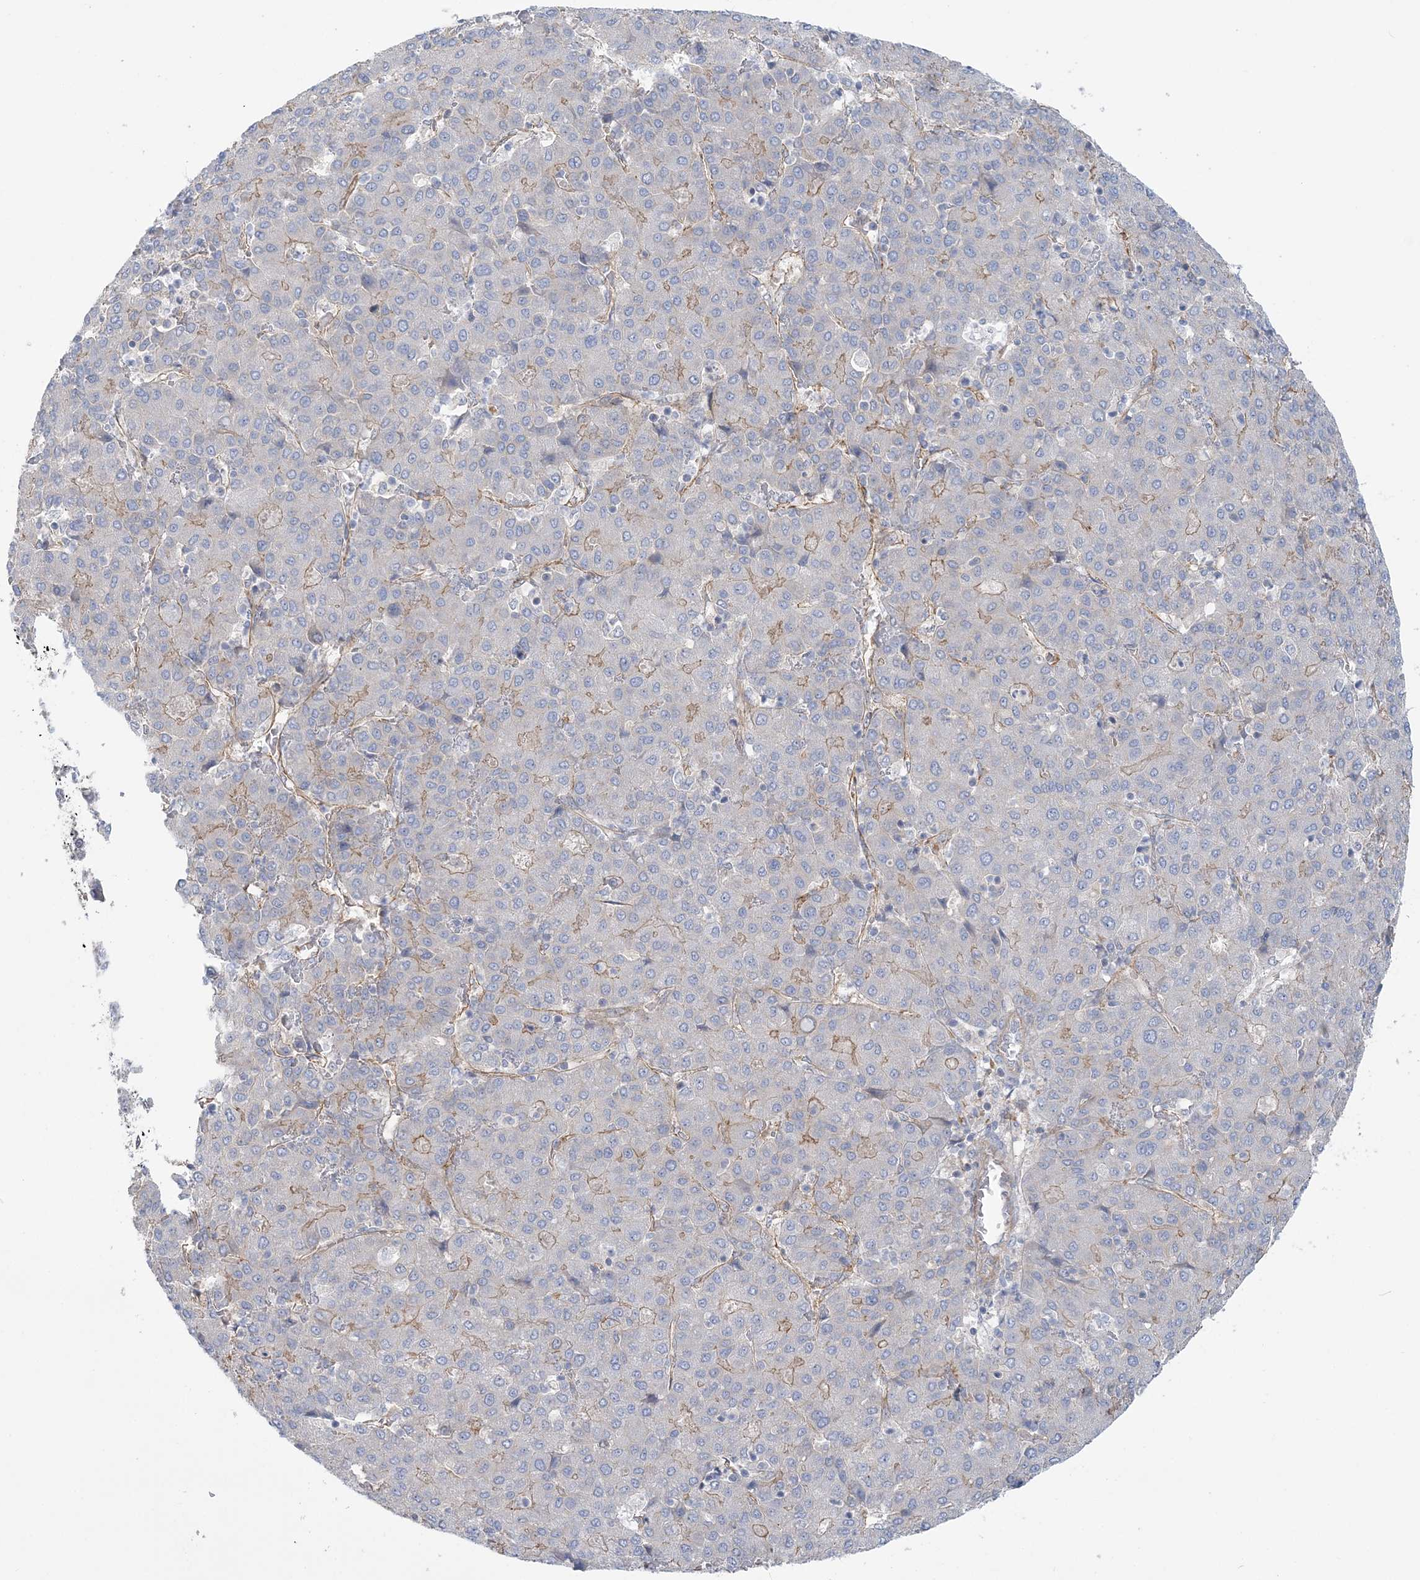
{"staining": {"intensity": "weak", "quantity": "<25%", "location": "cytoplasmic/membranous"}, "tissue": "liver cancer", "cell_type": "Tumor cells", "image_type": "cancer", "snomed": [{"axis": "morphology", "description": "Carcinoma, Hepatocellular, NOS"}, {"axis": "topography", "description": "Liver"}], "caption": "A high-resolution micrograph shows IHC staining of liver hepatocellular carcinoma, which demonstrates no significant staining in tumor cells.", "gene": "RAI14", "patient": {"sex": "male", "age": 65}}